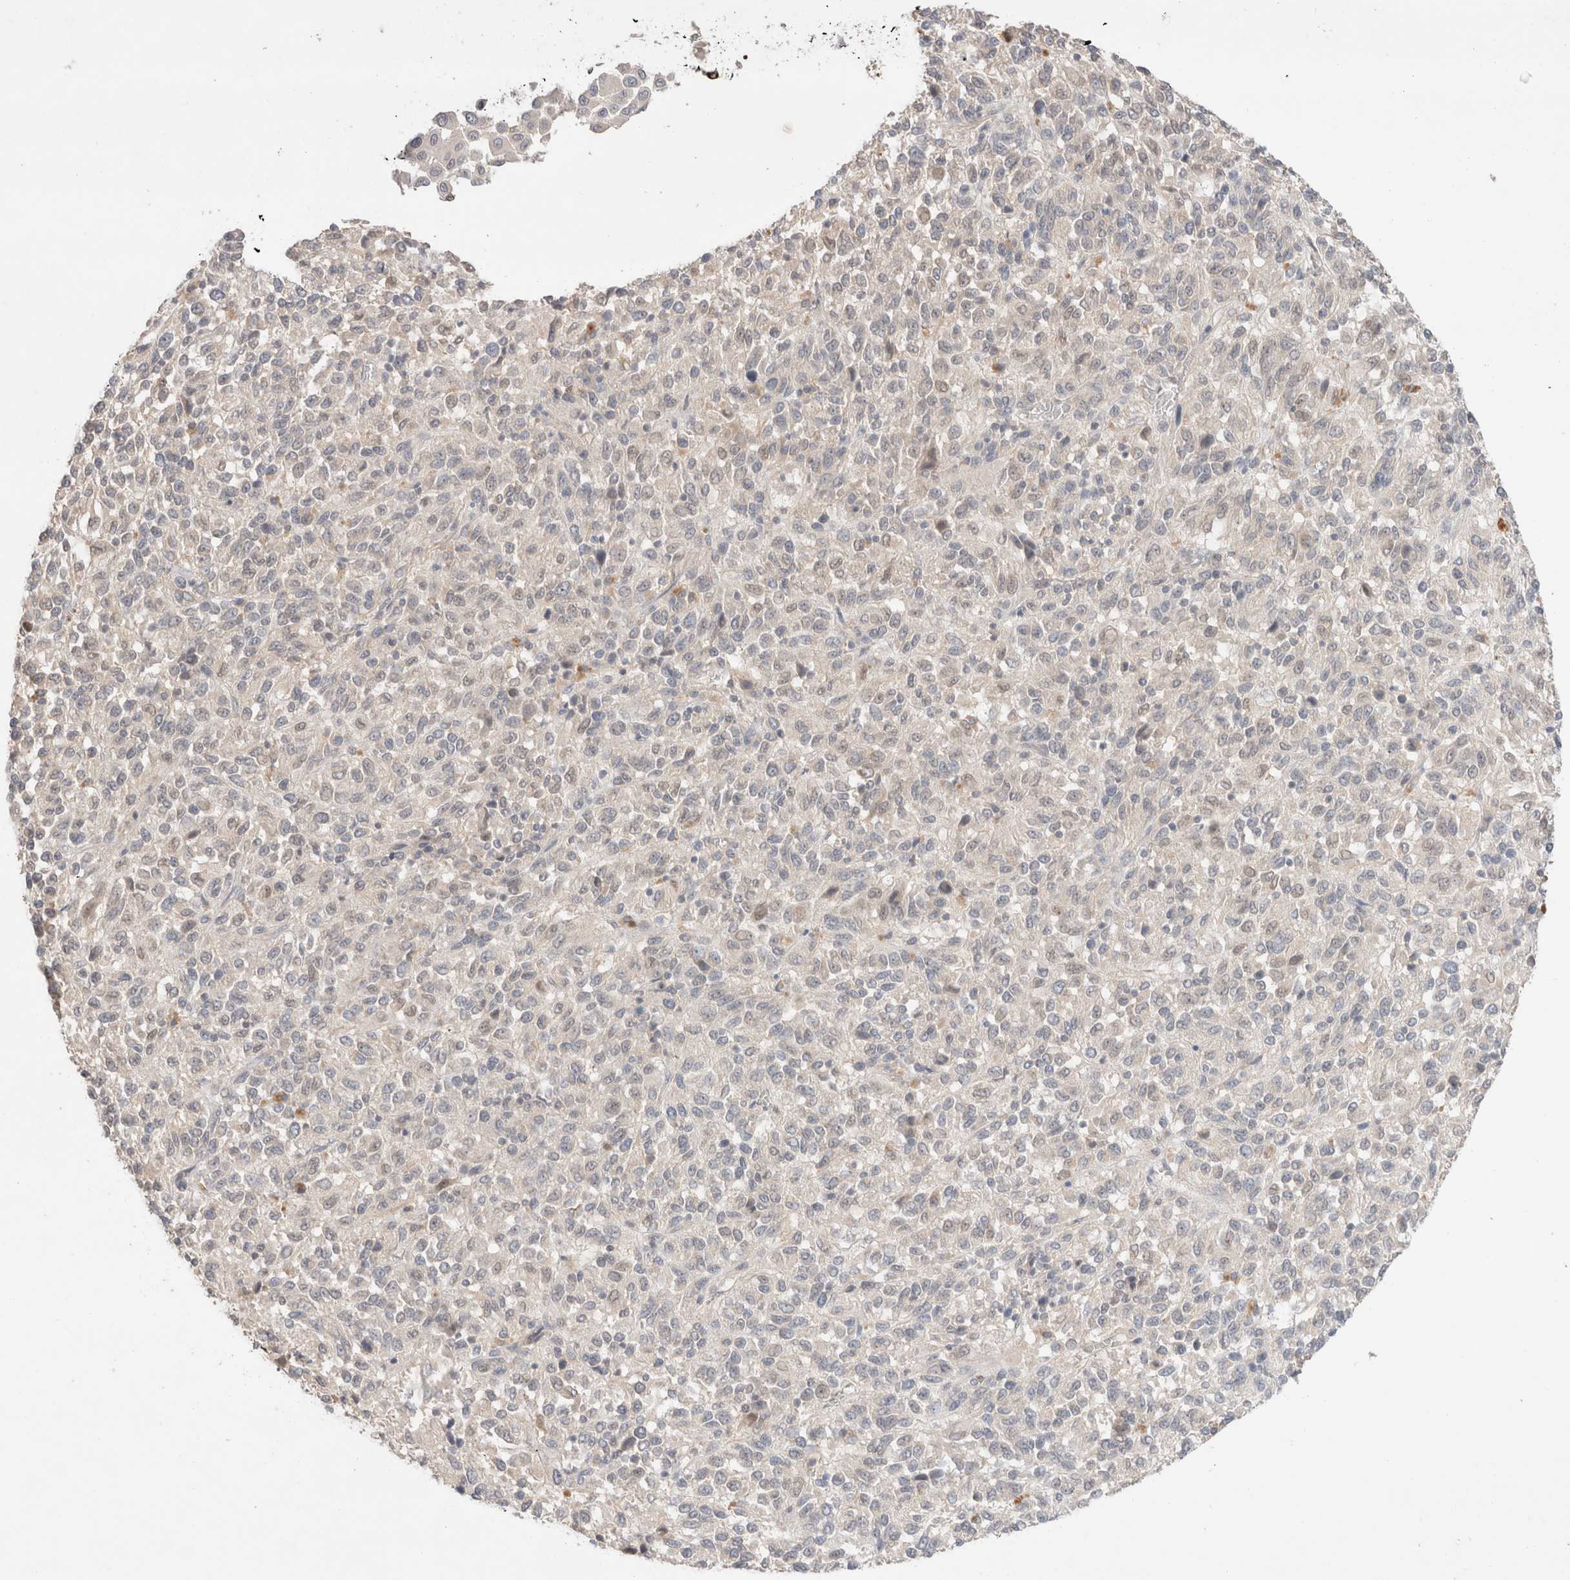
{"staining": {"intensity": "negative", "quantity": "none", "location": "none"}, "tissue": "melanoma", "cell_type": "Tumor cells", "image_type": "cancer", "snomed": [{"axis": "morphology", "description": "Malignant melanoma, Metastatic site"}, {"axis": "topography", "description": "Lung"}], "caption": "This is an immunohistochemistry (IHC) photomicrograph of malignant melanoma (metastatic site). There is no staining in tumor cells.", "gene": "TRIM41", "patient": {"sex": "male", "age": 64}}